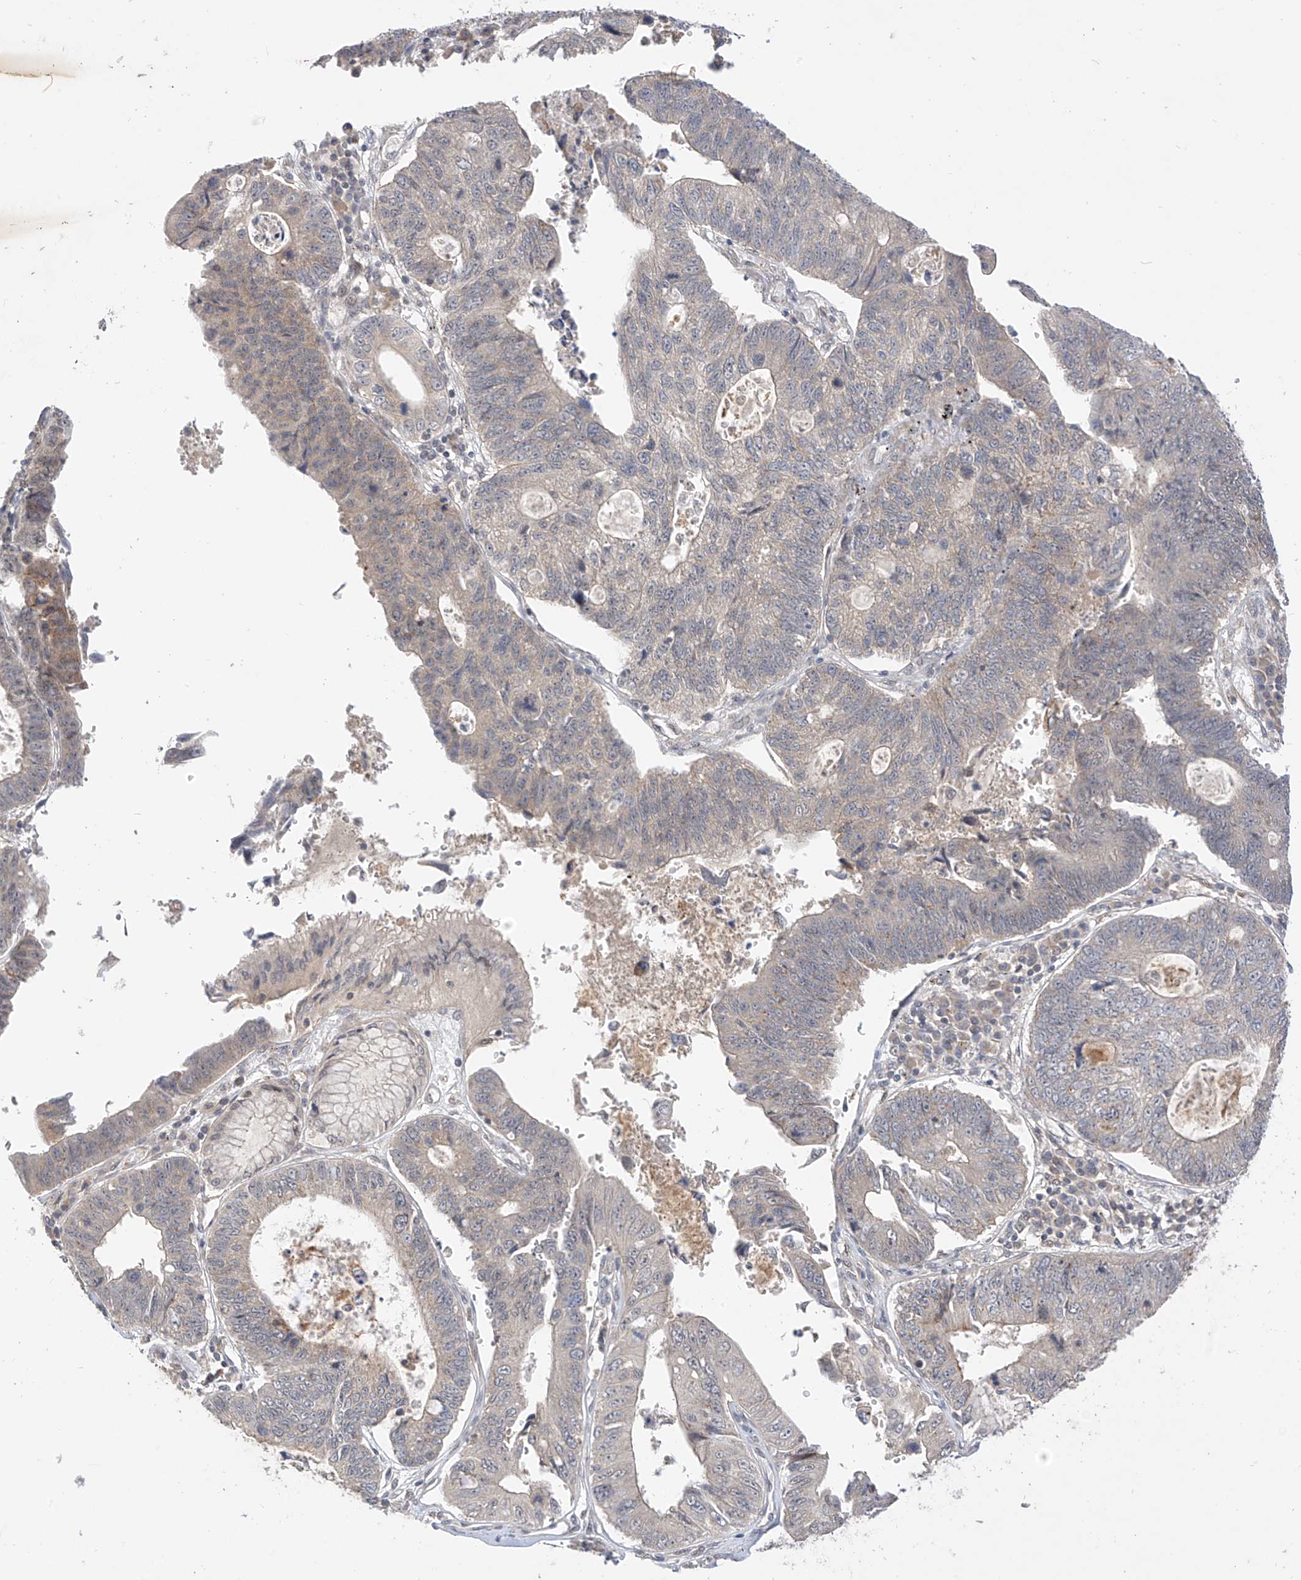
{"staining": {"intensity": "negative", "quantity": "none", "location": "none"}, "tissue": "stomach cancer", "cell_type": "Tumor cells", "image_type": "cancer", "snomed": [{"axis": "morphology", "description": "Adenocarcinoma, NOS"}, {"axis": "topography", "description": "Stomach"}], "caption": "An image of human adenocarcinoma (stomach) is negative for staining in tumor cells.", "gene": "MRTFA", "patient": {"sex": "male", "age": 59}}